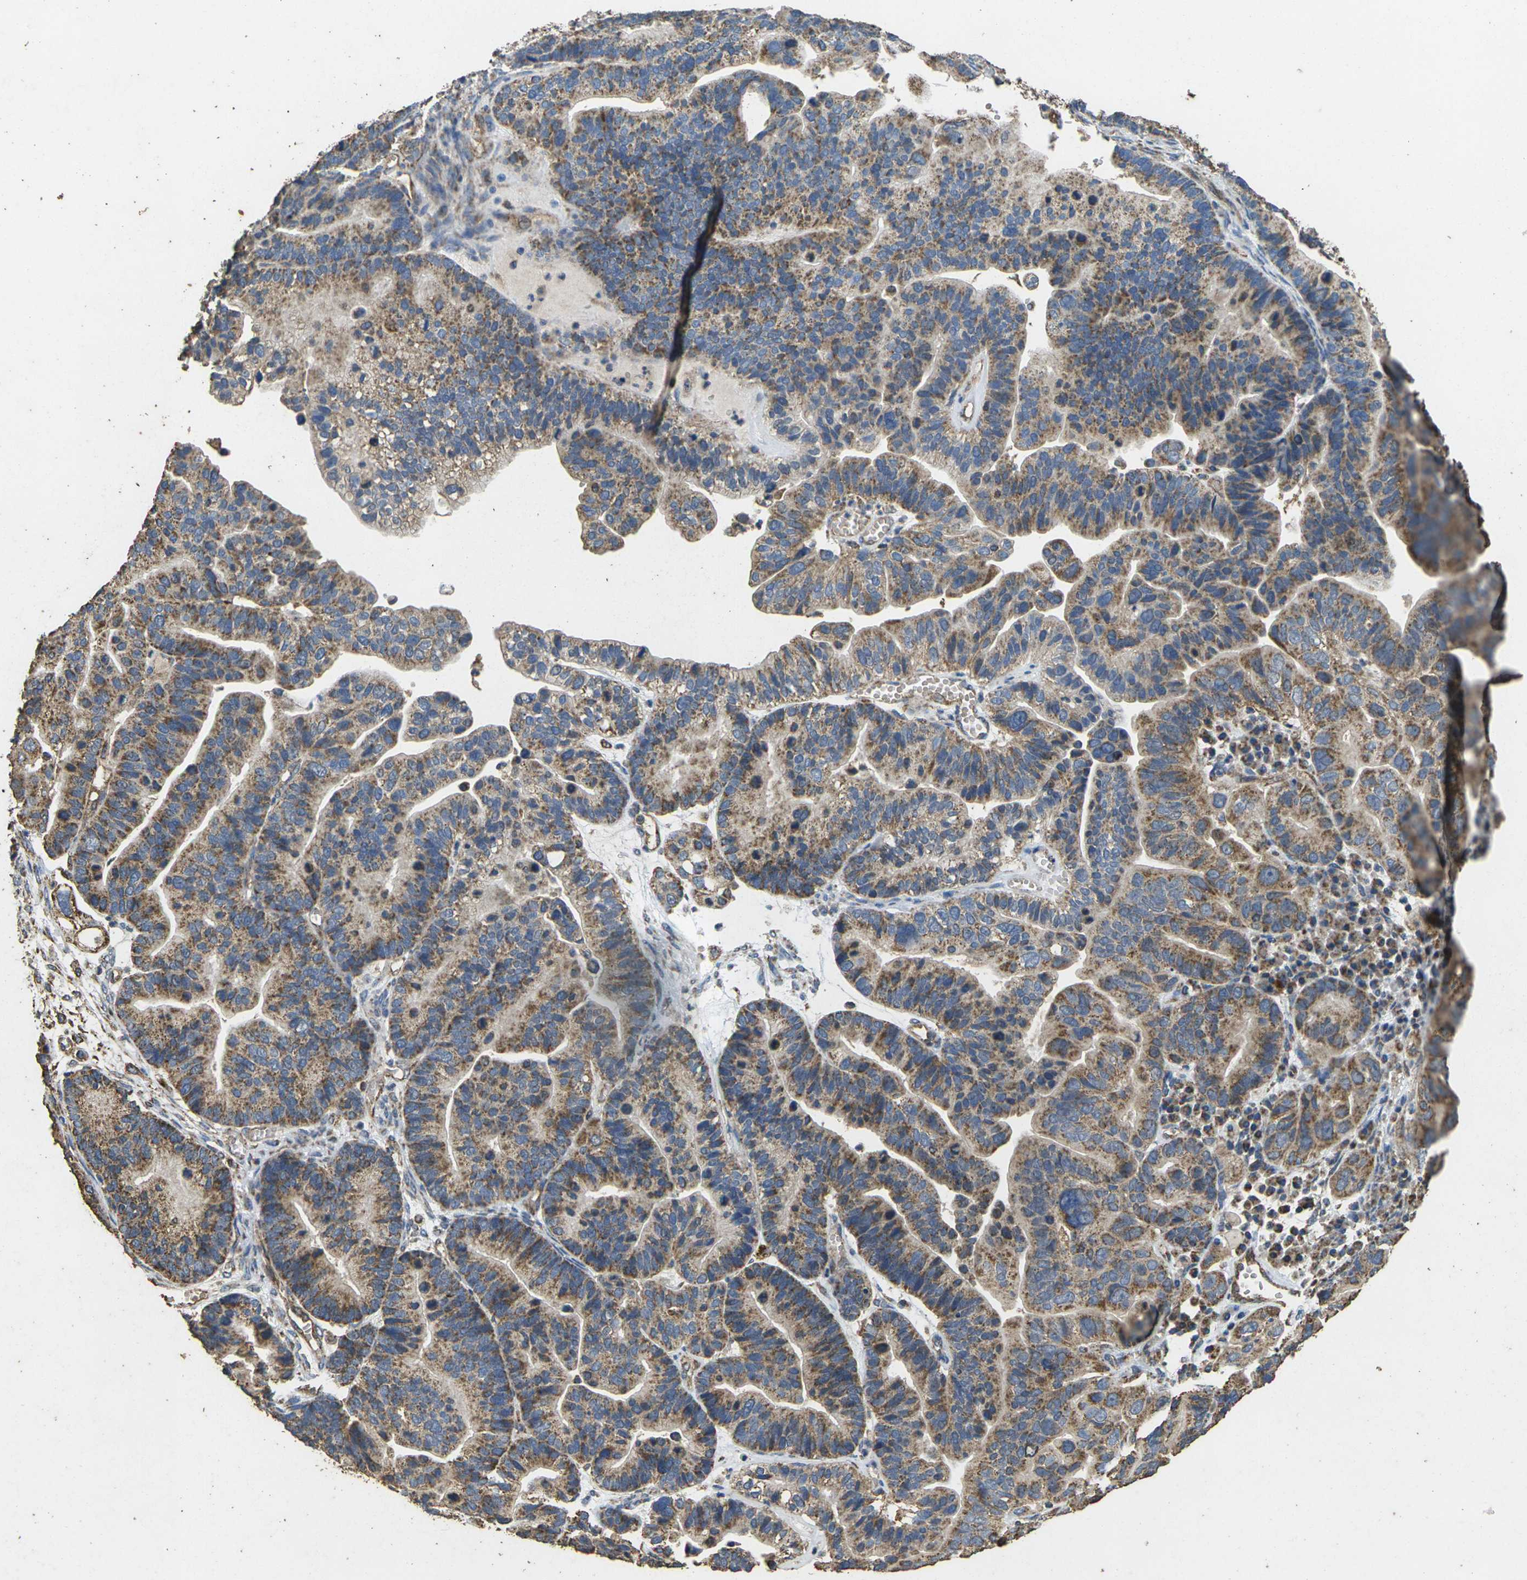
{"staining": {"intensity": "moderate", "quantity": ">75%", "location": "cytoplasmic/membranous"}, "tissue": "ovarian cancer", "cell_type": "Tumor cells", "image_type": "cancer", "snomed": [{"axis": "morphology", "description": "Cystadenocarcinoma, serous, NOS"}, {"axis": "topography", "description": "Ovary"}], "caption": "Immunohistochemistry (IHC) of ovarian cancer (serous cystadenocarcinoma) displays medium levels of moderate cytoplasmic/membranous expression in about >75% of tumor cells.", "gene": "MAPK11", "patient": {"sex": "female", "age": 56}}